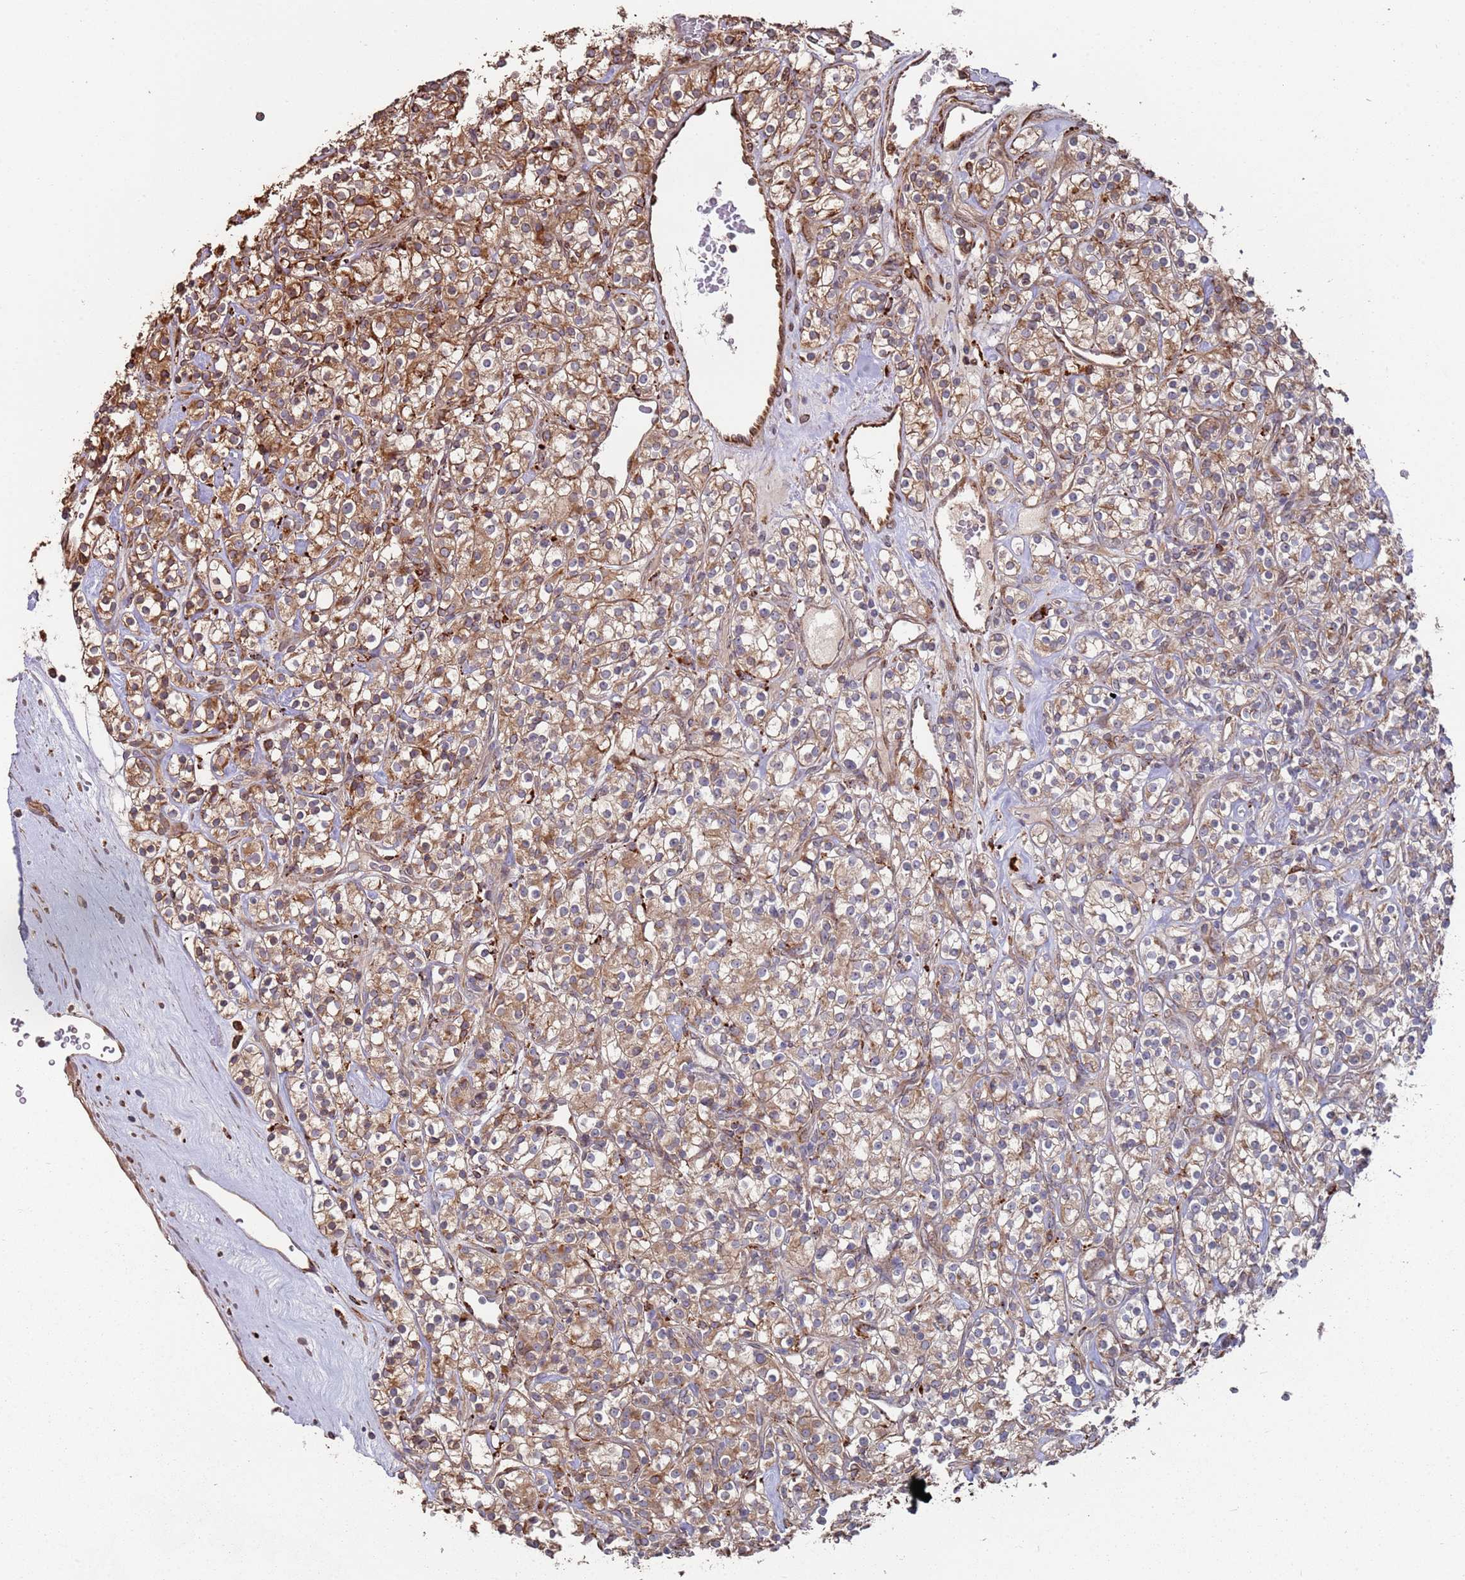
{"staining": {"intensity": "moderate", "quantity": "25%-75%", "location": "cytoplasmic/membranous"}, "tissue": "renal cancer", "cell_type": "Tumor cells", "image_type": "cancer", "snomed": [{"axis": "morphology", "description": "Adenocarcinoma, NOS"}, {"axis": "topography", "description": "Kidney"}], "caption": "A brown stain highlights moderate cytoplasmic/membranous positivity of a protein in renal adenocarcinoma tumor cells. The staining is performed using DAB brown chromogen to label protein expression. The nuclei are counter-stained blue using hematoxylin.", "gene": "LACC1", "patient": {"sex": "male", "age": 77}}